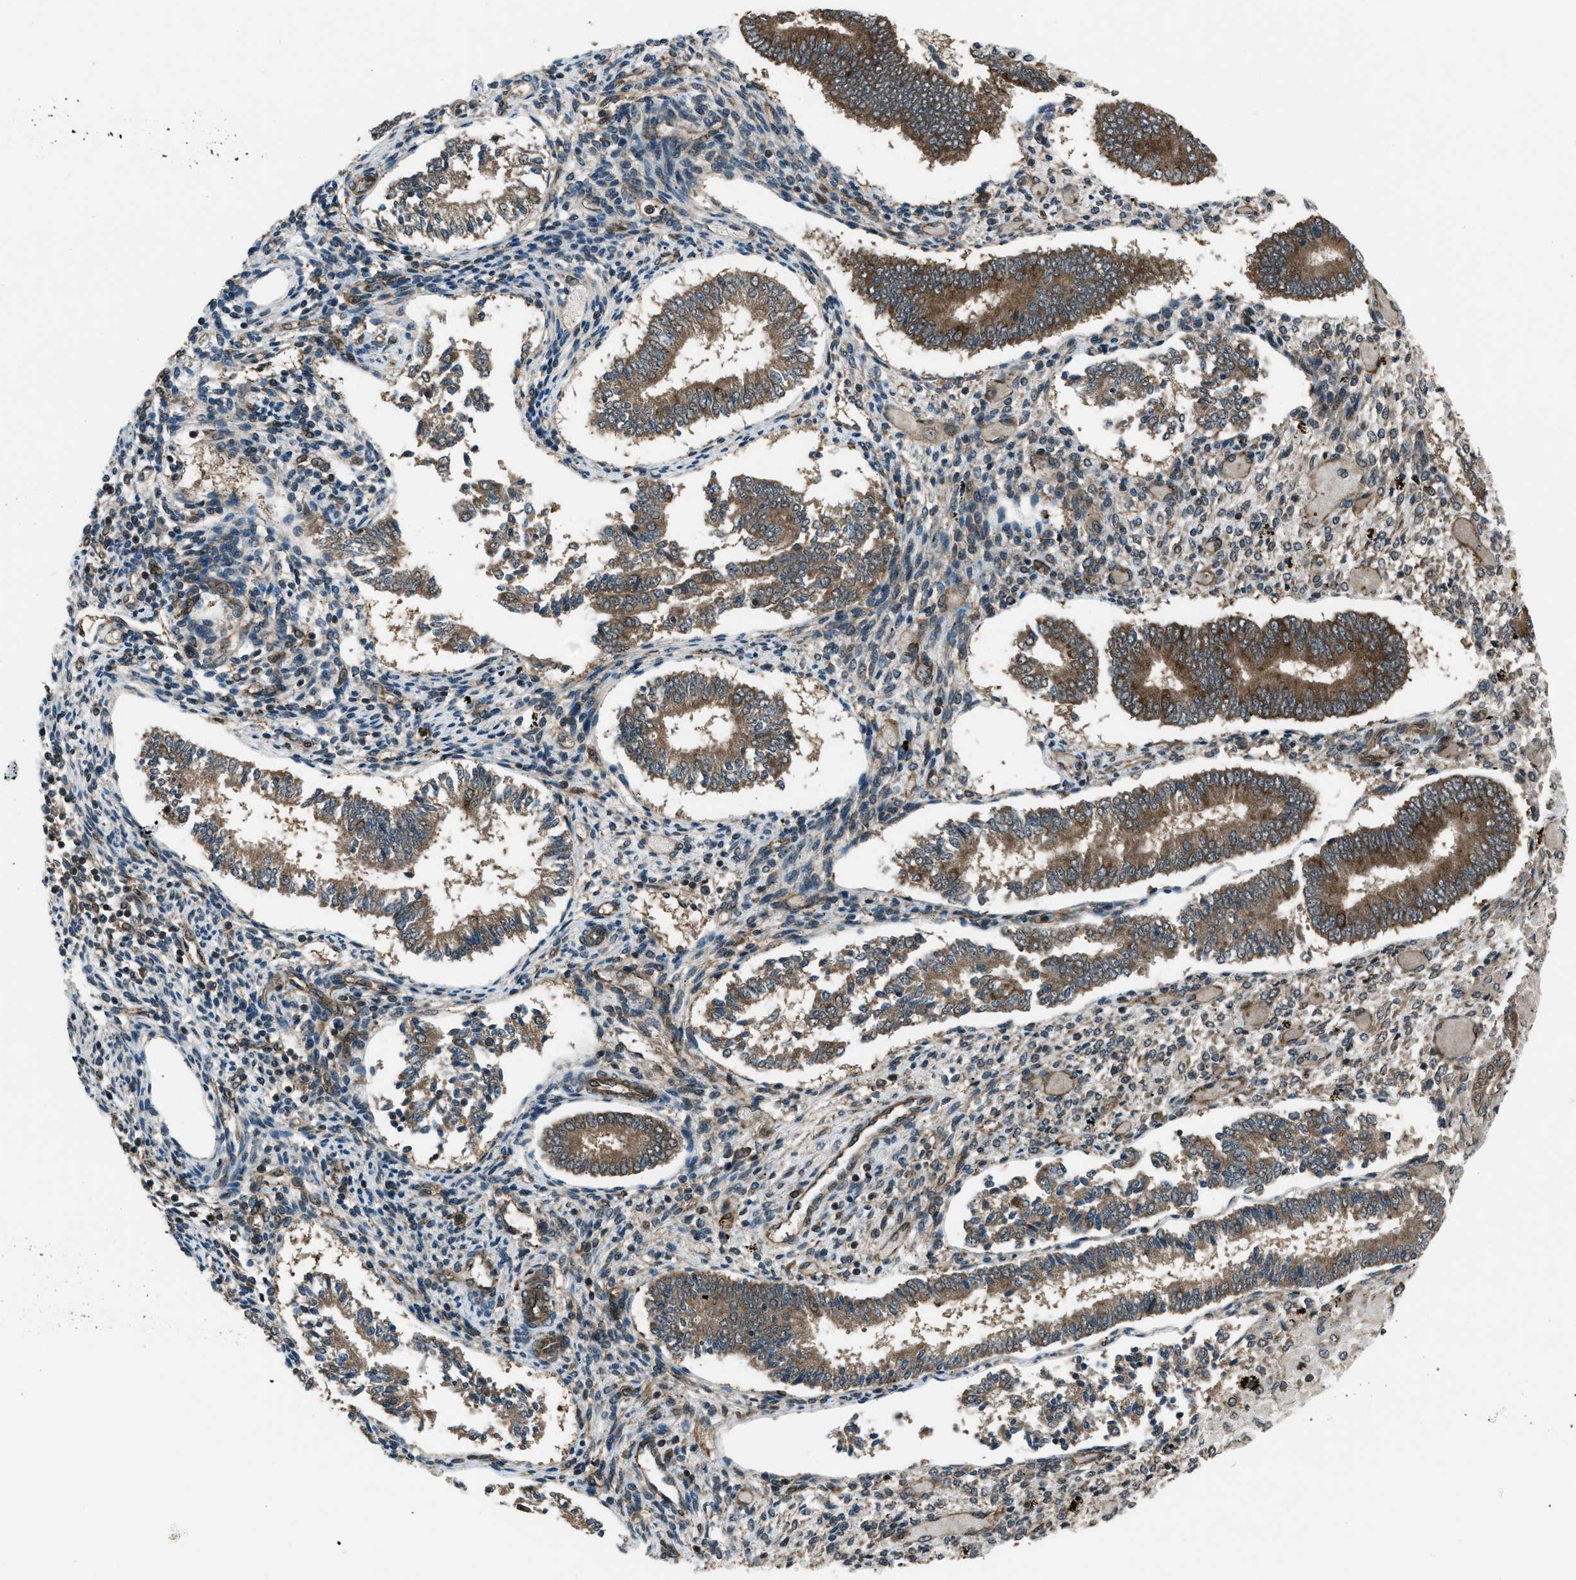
{"staining": {"intensity": "weak", "quantity": "25%-75%", "location": "cytoplasmic/membranous"}, "tissue": "endometrium", "cell_type": "Cells in endometrial stroma", "image_type": "normal", "snomed": [{"axis": "morphology", "description": "Normal tissue, NOS"}, {"axis": "topography", "description": "Endometrium"}], "caption": "About 25%-75% of cells in endometrial stroma in benign human endometrium display weak cytoplasmic/membranous protein staining as visualized by brown immunohistochemical staining.", "gene": "ASAP2", "patient": {"sex": "female", "age": 42}}